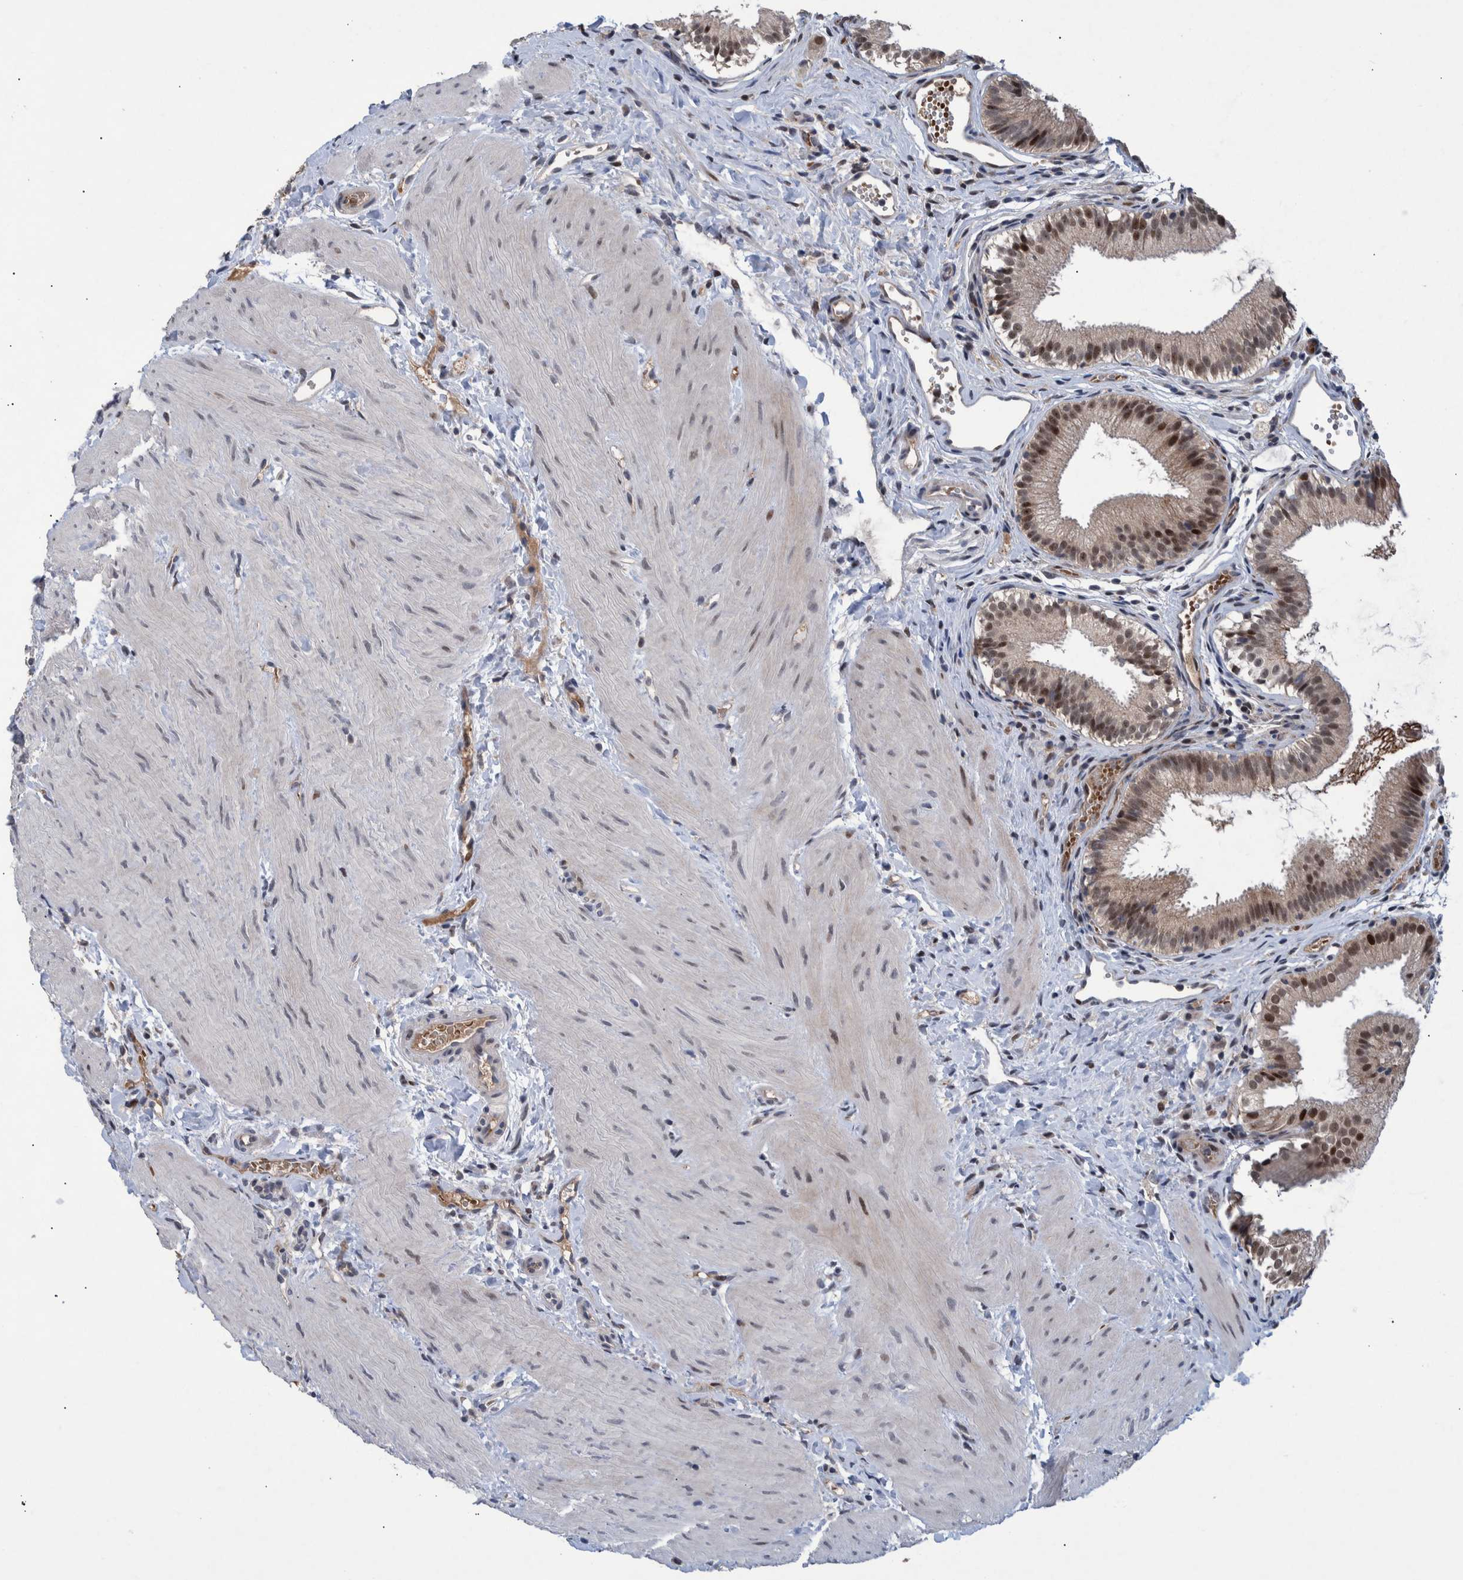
{"staining": {"intensity": "strong", "quantity": "25%-75%", "location": "cytoplasmic/membranous,nuclear"}, "tissue": "gallbladder", "cell_type": "Glandular cells", "image_type": "normal", "snomed": [{"axis": "morphology", "description": "Normal tissue, NOS"}, {"axis": "topography", "description": "Gallbladder"}], "caption": "The image exhibits staining of normal gallbladder, revealing strong cytoplasmic/membranous,nuclear protein expression (brown color) within glandular cells. The staining was performed using DAB to visualize the protein expression in brown, while the nuclei were stained in blue with hematoxylin (Magnification: 20x).", "gene": "ESRP1", "patient": {"sex": "female", "age": 26}}